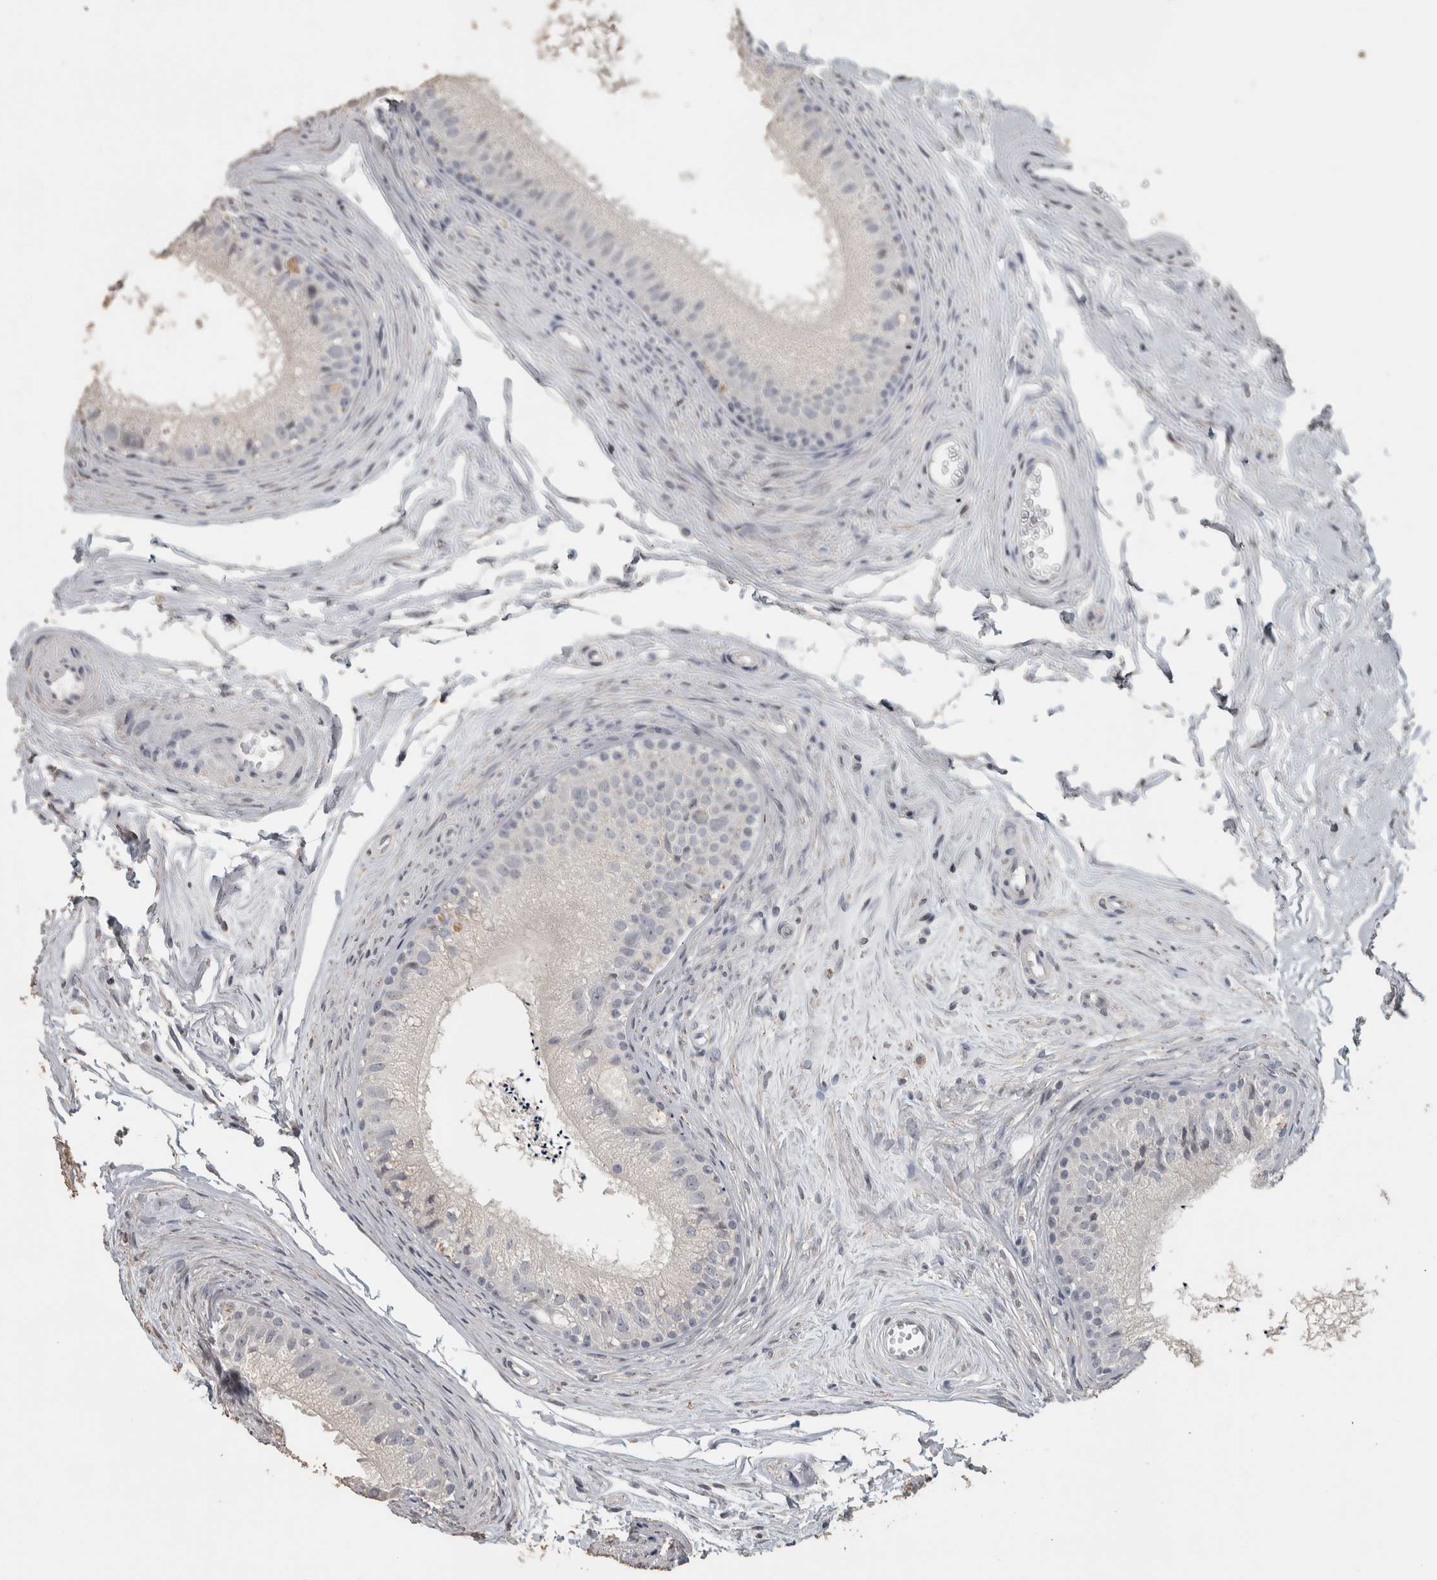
{"staining": {"intensity": "weak", "quantity": "<25%", "location": "cytoplasmic/membranous"}, "tissue": "epididymis", "cell_type": "Glandular cells", "image_type": "normal", "snomed": [{"axis": "morphology", "description": "Normal tissue, NOS"}, {"axis": "topography", "description": "Epididymis"}], "caption": "Immunohistochemical staining of unremarkable epididymis demonstrates no significant staining in glandular cells.", "gene": "NECAB1", "patient": {"sex": "male", "age": 56}}